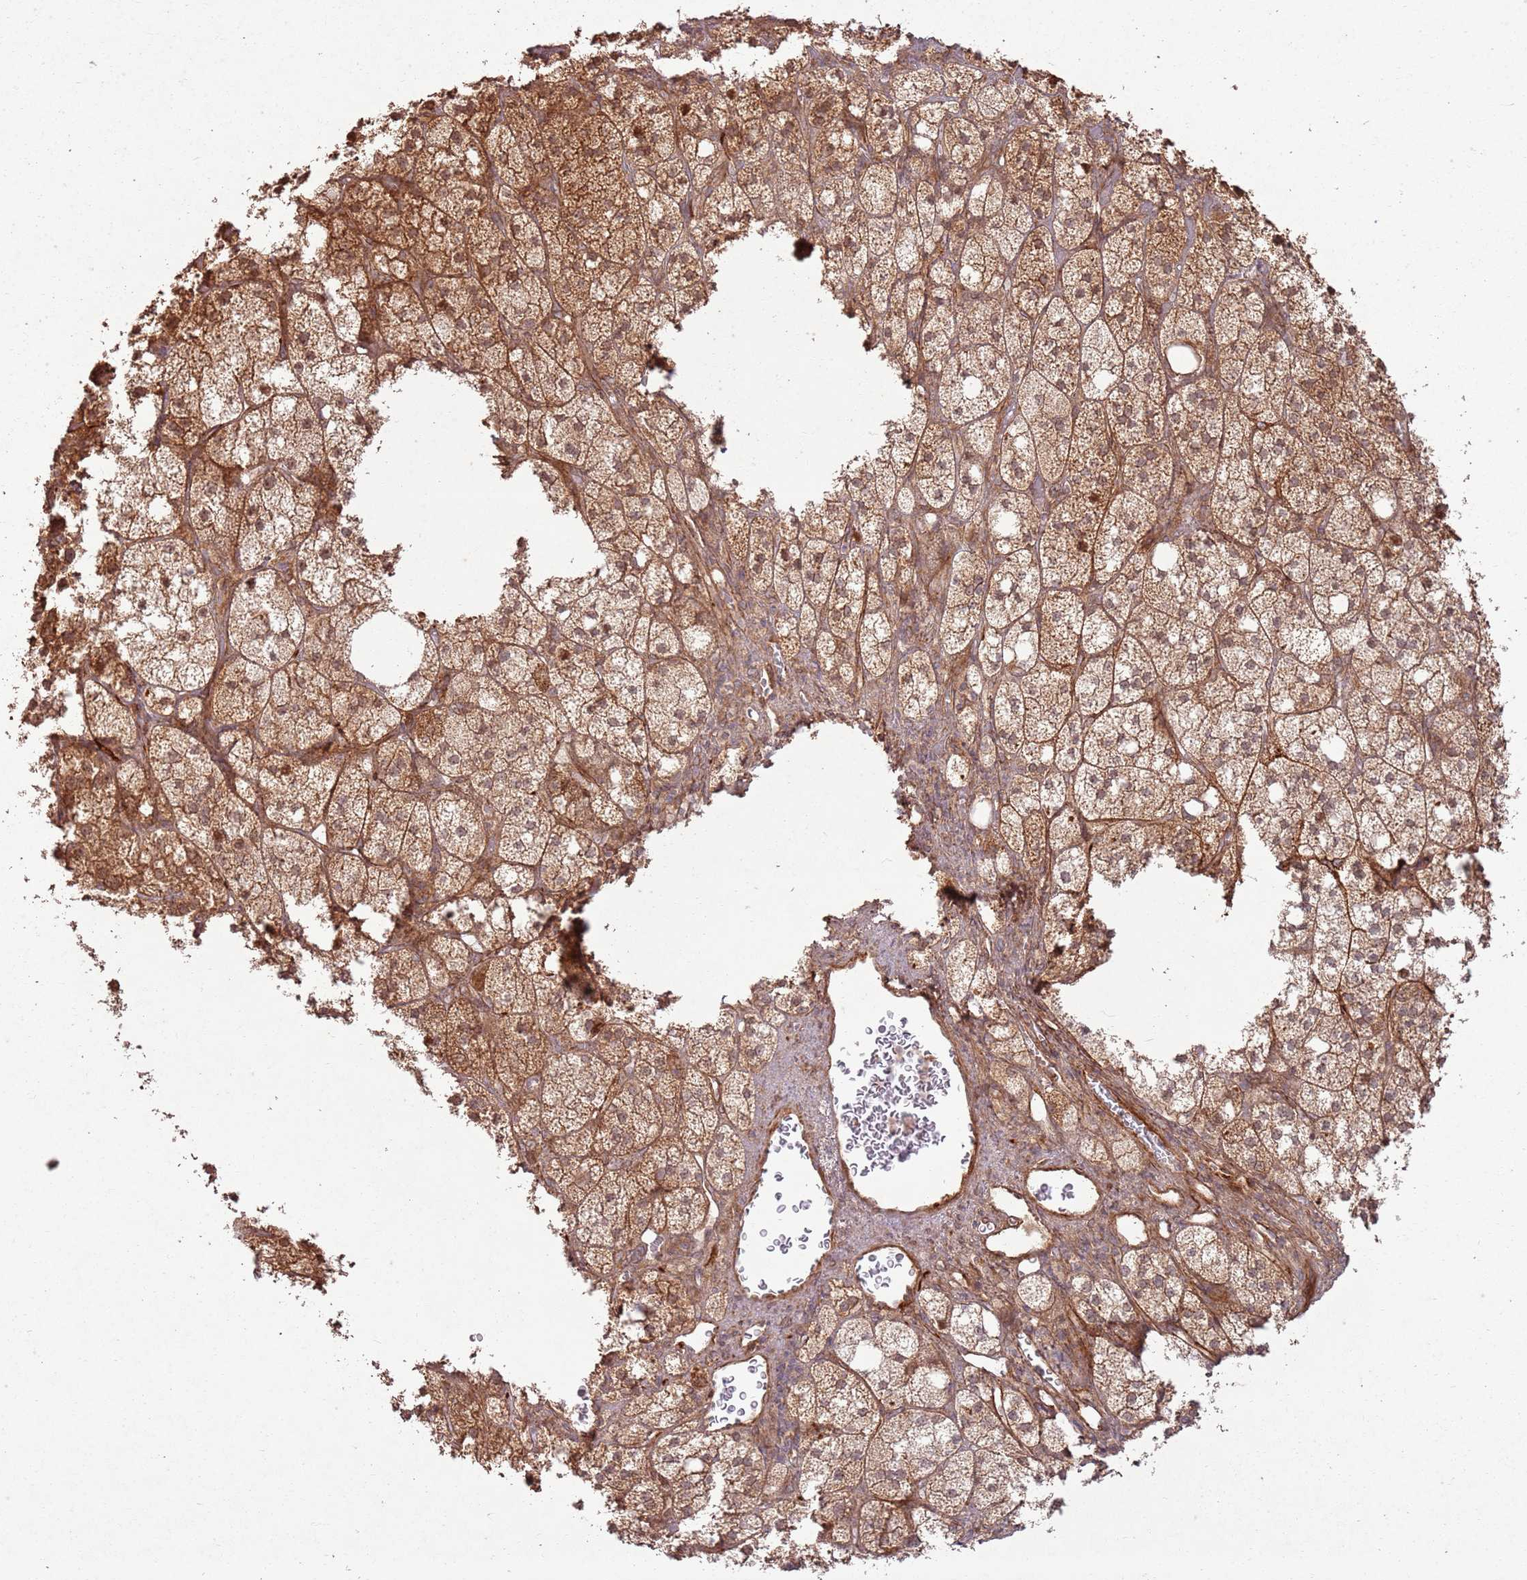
{"staining": {"intensity": "strong", "quantity": "25%-75%", "location": "cytoplasmic/membranous"}, "tissue": "adrenal gland", "cell_type": "Glandular cells", "image_type": "normal", "snomed": [{"axis": "morphology", "description": "Normal tissue, NOS"}, {"axis": "topography", "description": "Adrenal gland"}], "caption": "Immunohistochemical staining of normal human adrenal gland displays strong cytoplasmic/membranous protein positivity in about 25%-75% of glandular cells.", "gene": "ZNF623", "patient": {"sex": "male", "age": 61}}